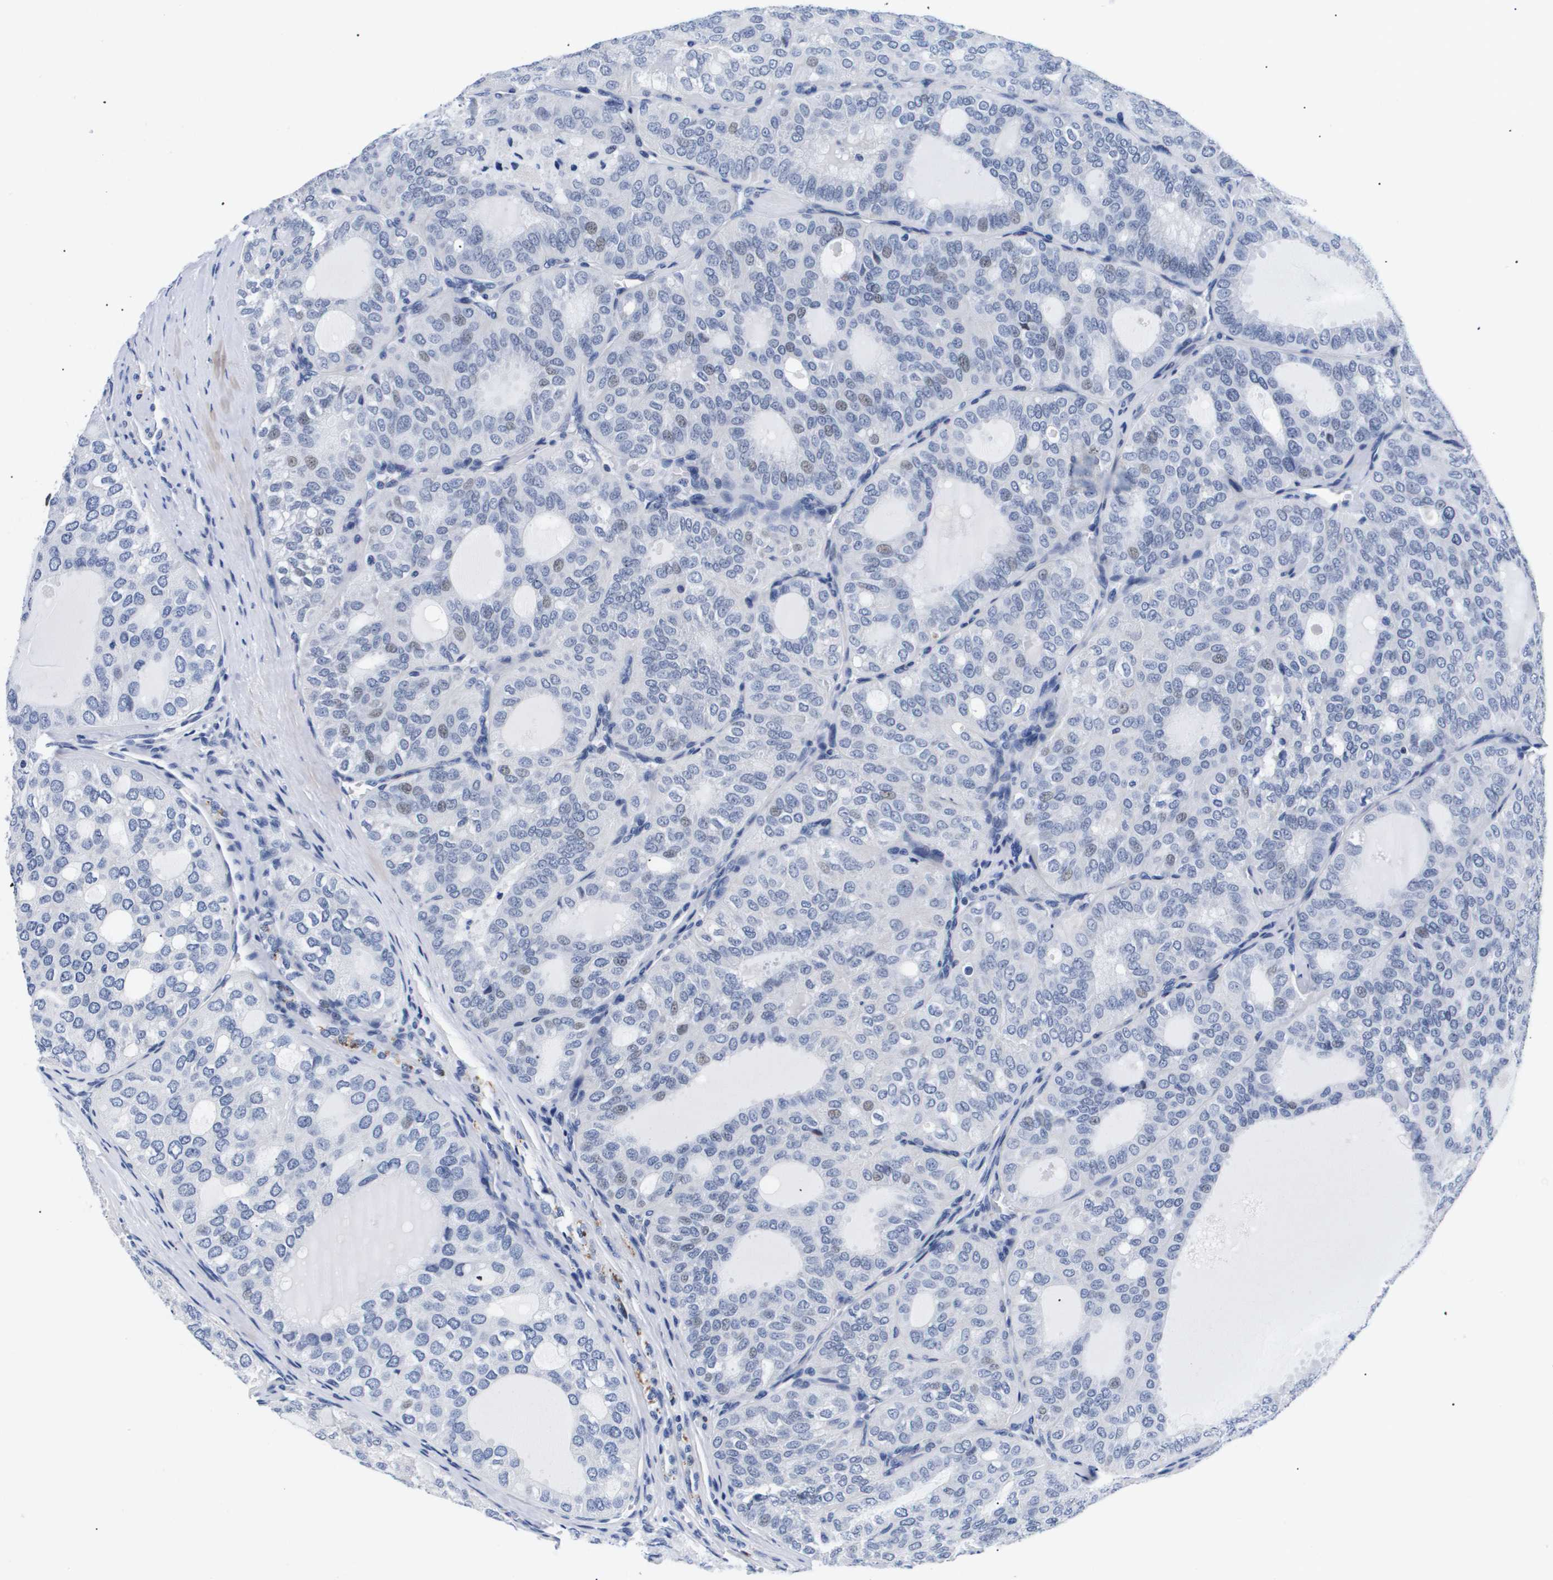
{"staining": {"intensity": "weak", "quantity": "<25%", "location": "nuclear"}, "tissue": "thyroid cancer", "cell_type": "Tumor cells", "image_type": "cancer", "snomed": [{"axis": "morphology", "description": "Follicular adenoma carcinoma, NOS"}, {"axis": "topography", "description": "Thyroid gland"}], "caption": "This is an immunohistochemistry histopathology image of human thyroid cancer (follicular adenoma carcinoma). There is no staining in tumor cells.", "gene": "SHD", "patient": {"sex": "male", "age": 75}}